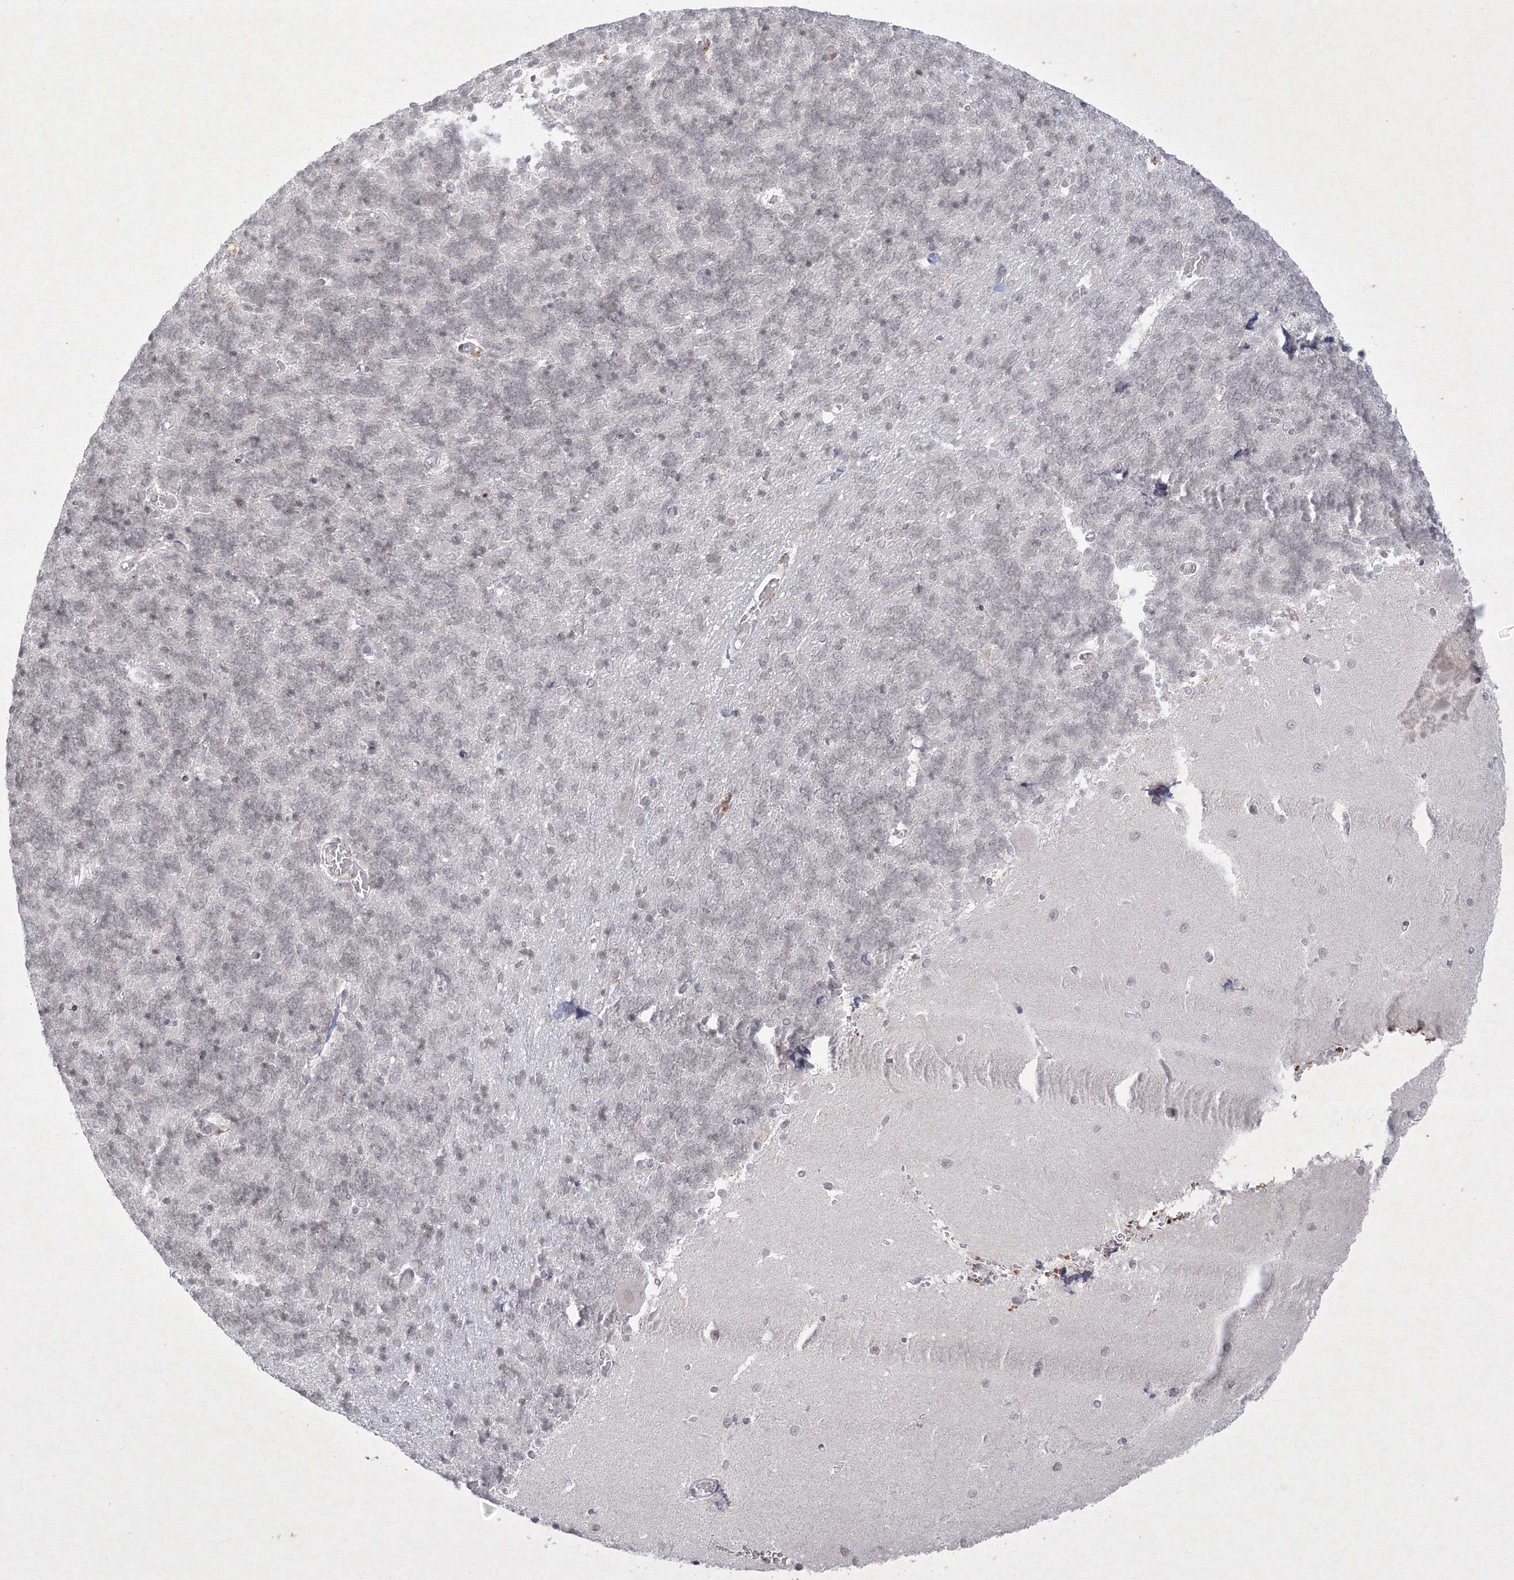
{"staining": {"intensity": "weak", "quantity": "<25%", "location": "nuclear"}, "tissue": "cerebellum", "cell_type": "Cells in granular layer", "image_type": "normal", "snomed": [{"axis": "morphology", "description": "Normal tissue, NOS"}, {"axis": "topography", "description": "Cerebellum"}], "caption": "Protein analysis of benign cerebellum exhibits no significant expression in cells in granular layer.", "gene": "NXPE3", "patient": {"sex": "male", "age": 37}}